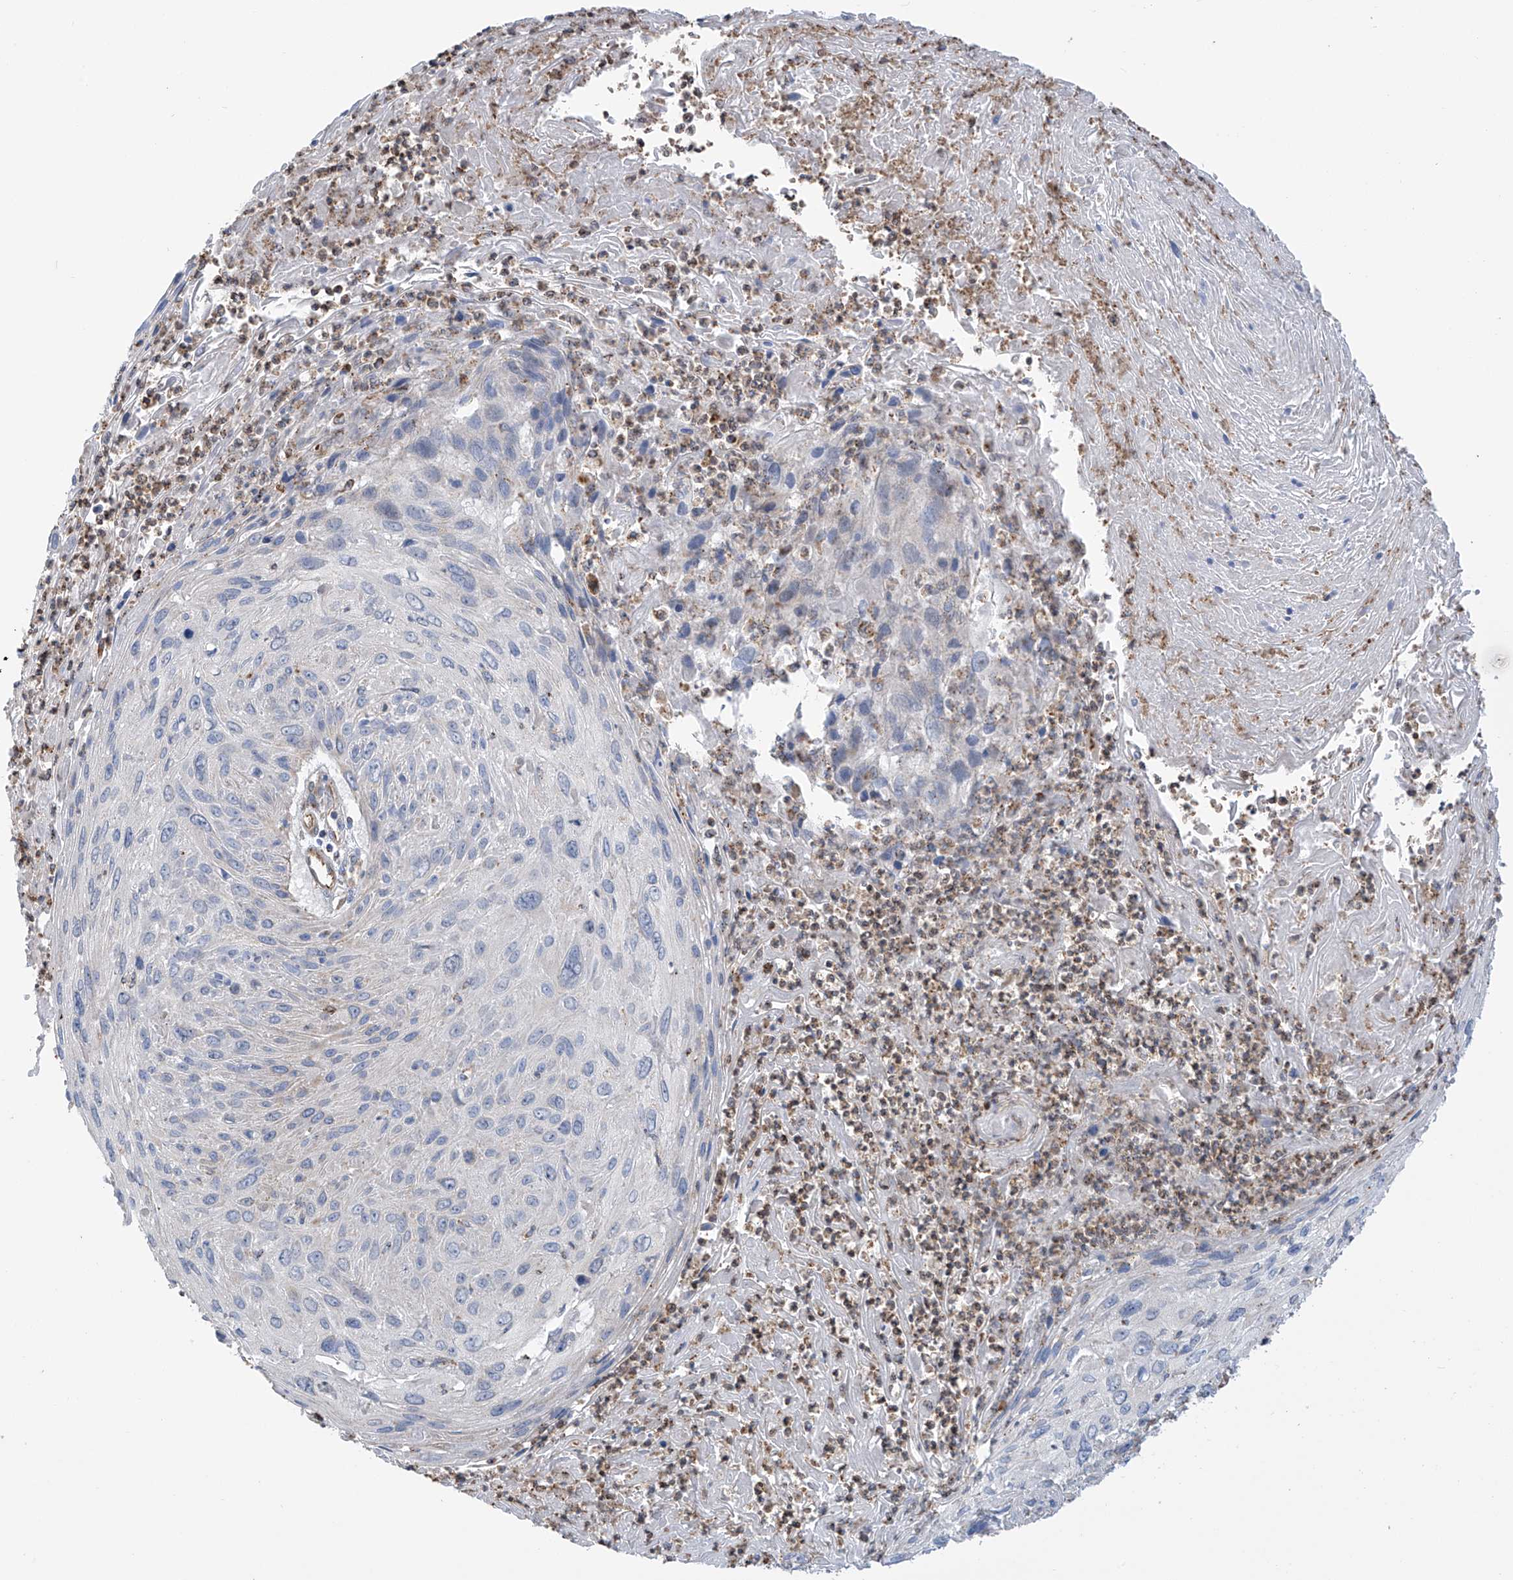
{"staining": {"intensity": "negative", "quantity": "none", "location": "none"}, "tissue": "cervical cancer", "cell_type": "Tumor cells", "image_type": "cancer", "snomed": [{"axis": "morphology", "description": "Squamous cell carcinoma, NOS"}, {"axis": "topography", "description": "Cervix"}], "caption": "Tumor cells show no significant expression in cervical cancer (squamous cell carcinoma). Brightfield microscopy of IHC stained with DAB (brown) and hematoxylin (blue), captured at high magnification.", "gene": "EIF5B", "patient": {"sex": "female", "age": 51}}